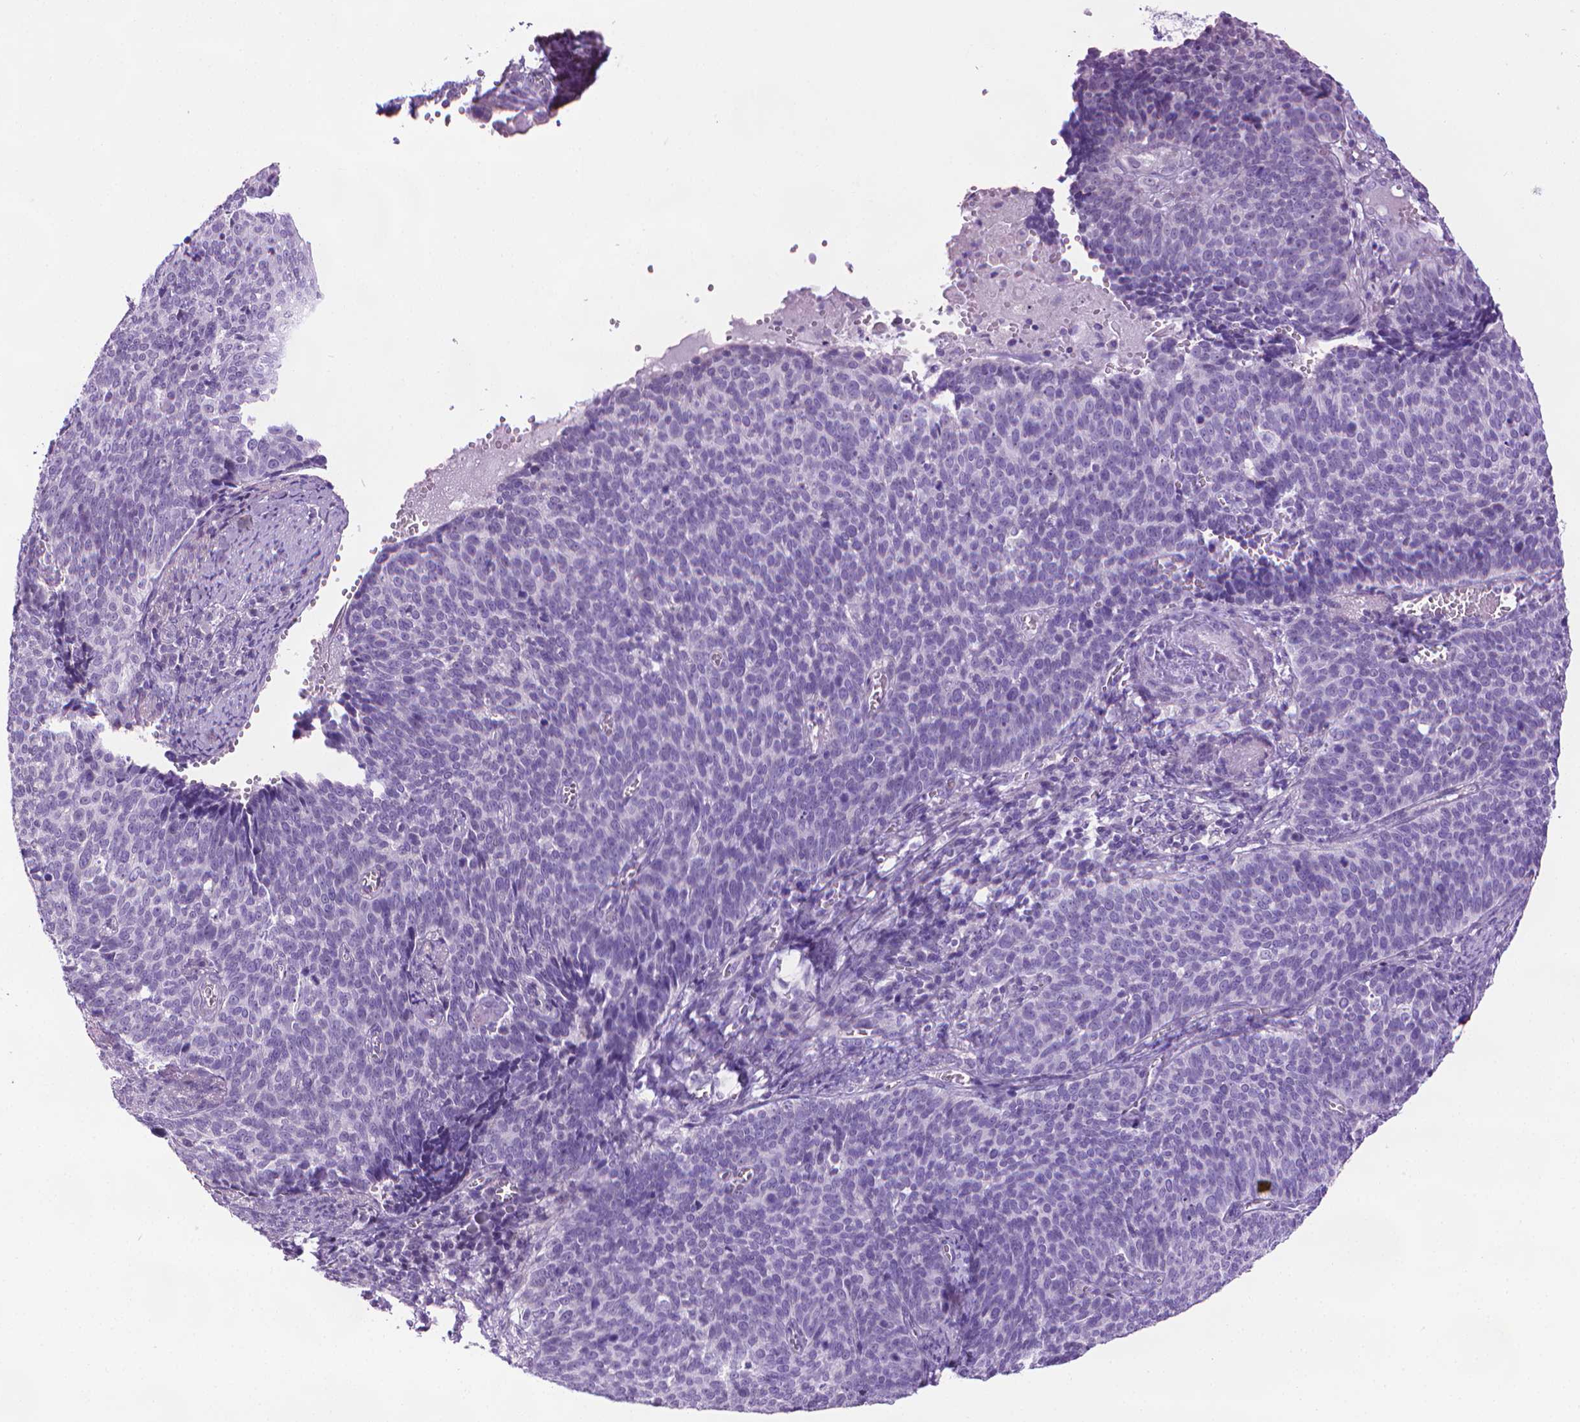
{"staining": {"intensity": "negative", "quantity": "none", "location": "none"}, "tissue": "cervical cancer", "cell_type": "Tumor cells", "image_type": "cancer", "snomed": [{"axis": "morphology", "description": "Normal tissue, NOS"}, {"axis": "morphology", "description": "Squamous cell carcinoma, NOS"}, {"axis": "topography", "description": "Cervix"}], "caption": "DAB immunohistochemical staining of cervical squamous cell carcinoma reveals no significant positivity in tumor cells.", "gene": "DNAI7", "patient": {"sex": "female", "age": 39}}